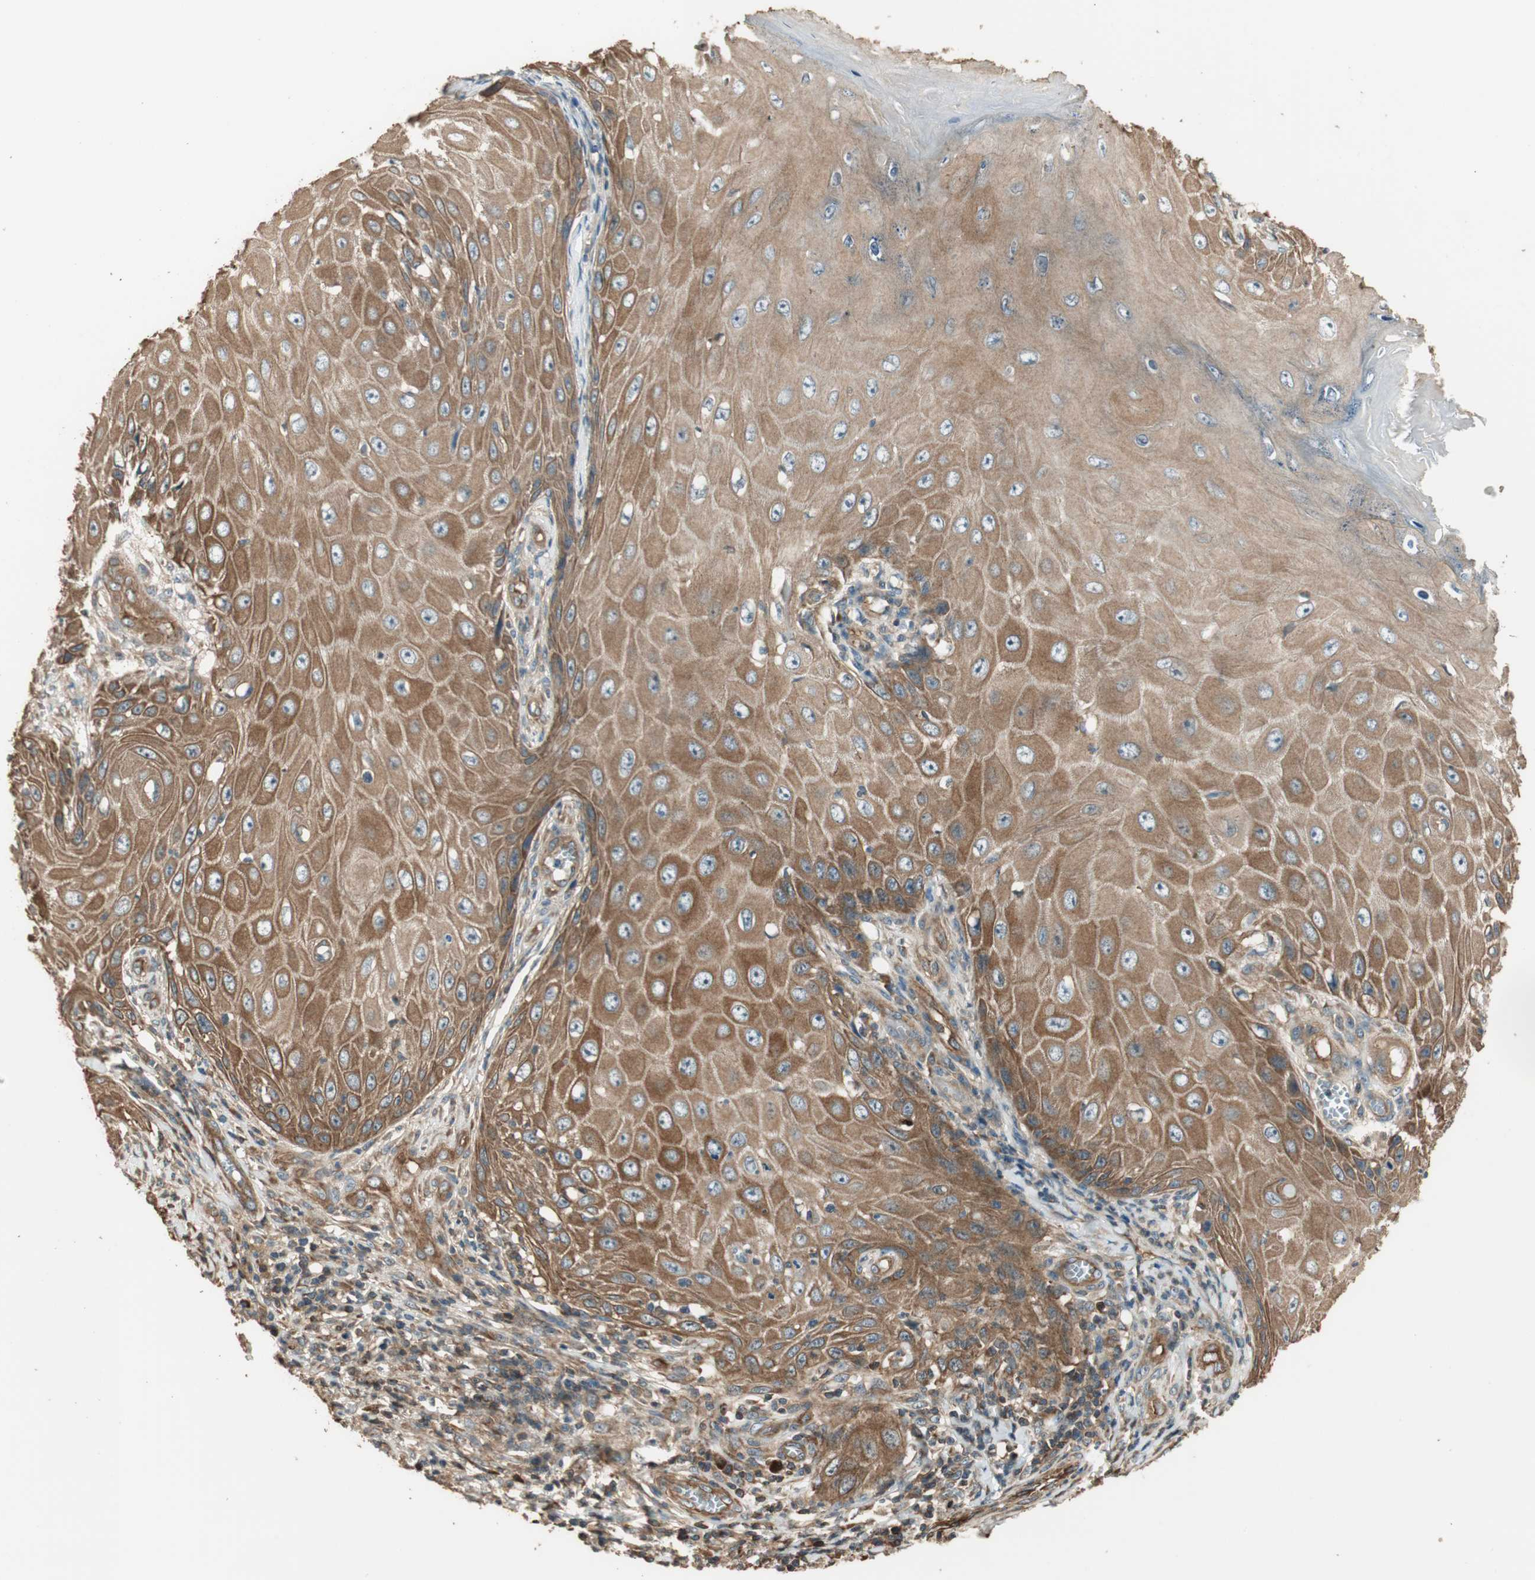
{"staining": {"intensity": "moderate", "quantity": ">75%", "location": "cytoplasmic/membranous"}, "tissue": "skin cancer", "cell_type": "Tumor cells", "image_type": "cancer", "snomed": [{"axis": "morphology", "description": "Squamous cell carcinoma, NOS"}, {"axis": "topography", "description": "Skin"}], "caption": "Skin squamous cell carcinoma was stained to show a protein in brown. There is medium levels of moderate cytoplasmic/membranous staining in approximately >75% of tumor cells.", "gene": "PFDN5", "patient": {"sex": "female", "age": 73}}